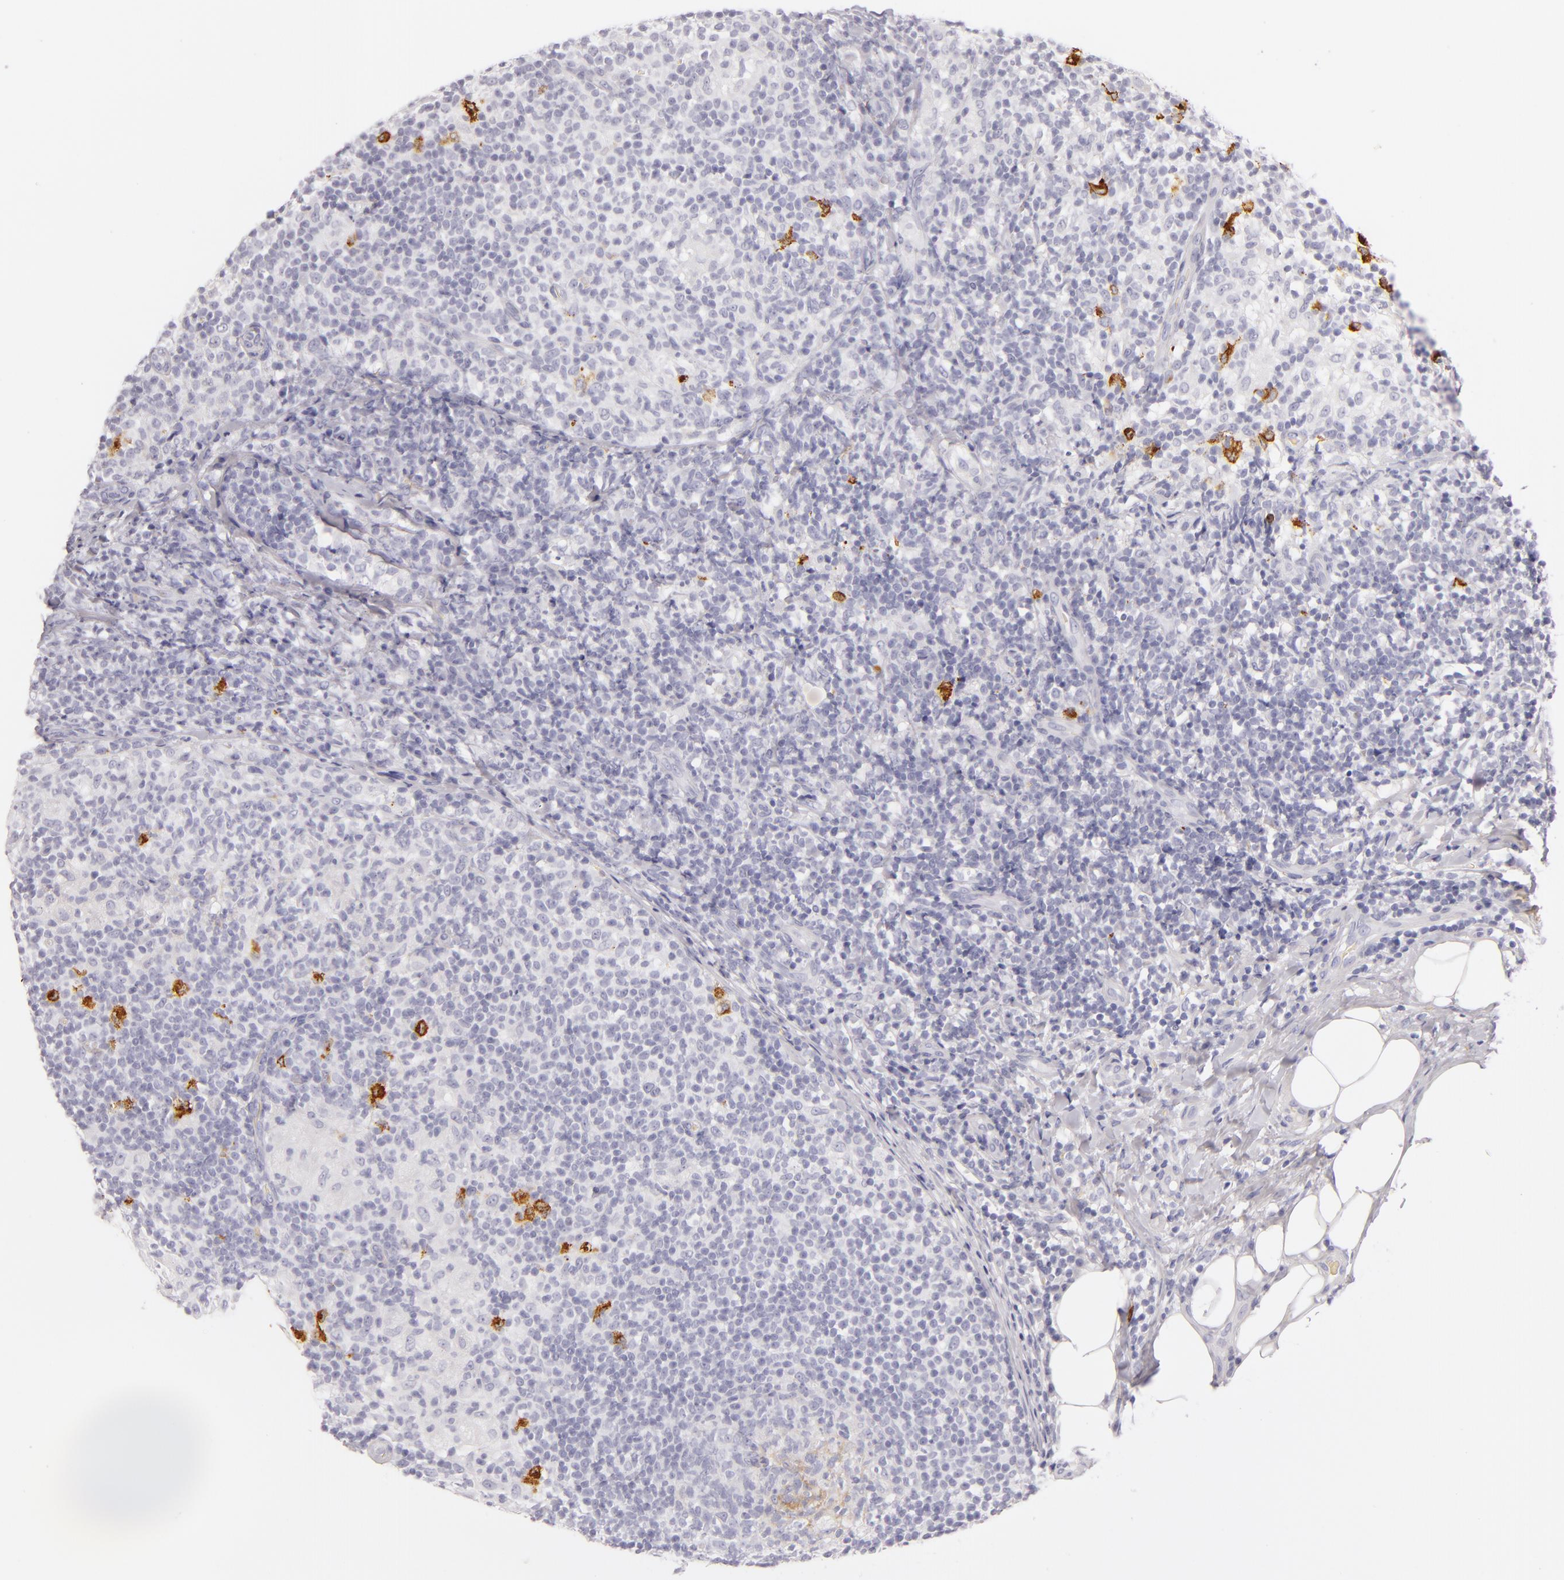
{"staining": {"intensity": "negative", "quantity": "none", "location": "none"}, "tissue": "lymph node", "cell_type": "Germinal center cells", "image_type": "normal", "snomed": [{"axis": "morphology", "description": "Normal tissue, NOS"}, {"axis": "morphology", "description": "Inflammation, NOS"}, {"axis": "topography", "description": "Lymph node"}], "caption": "Immunohistochemistry of benign lymph node reveals no staining in germinal center cells.", "gene": "CD207", "patient": {"sex": "male", "age": 46}}